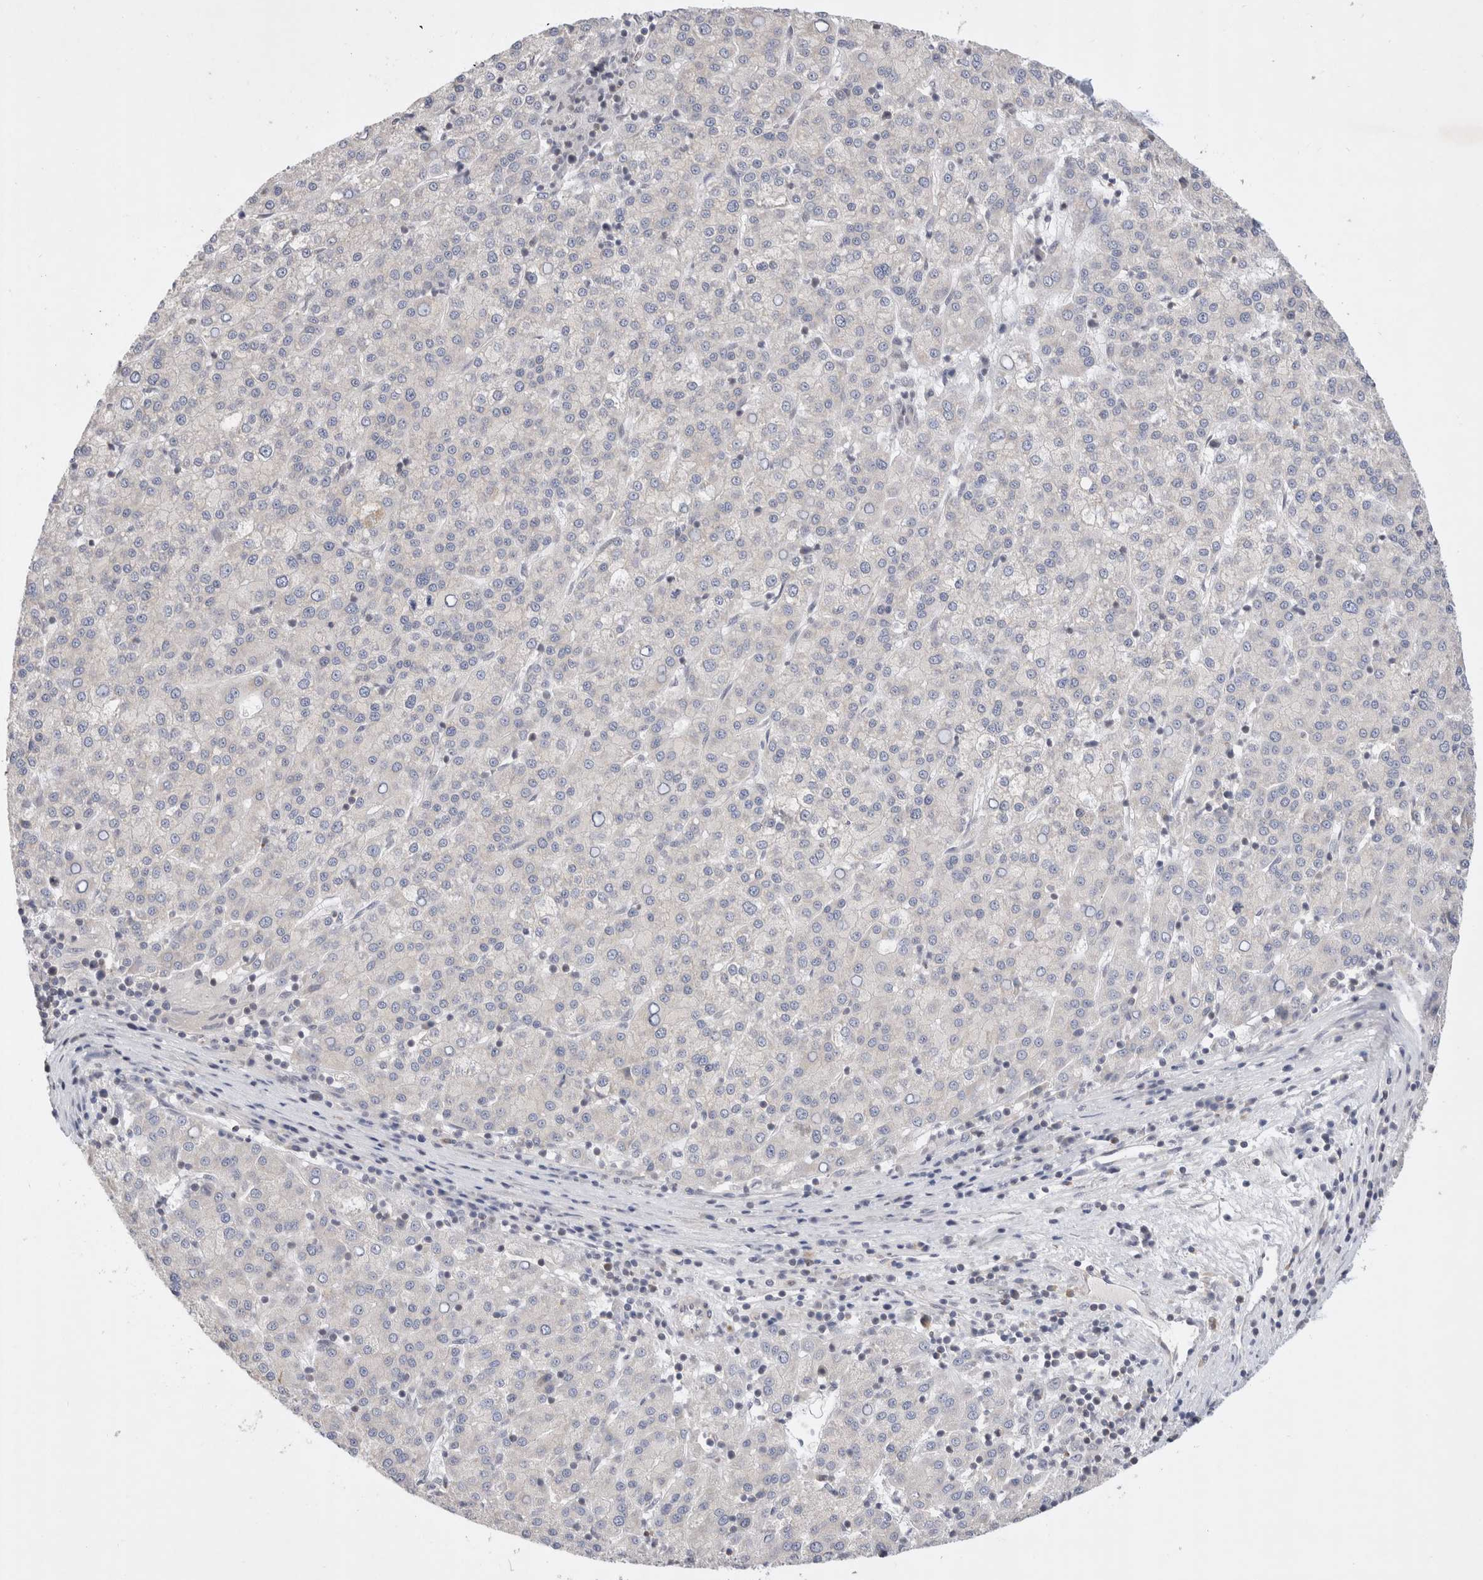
{"staining": {"intensity": "negative", "quantity": "none", "location": "none"}, "tissue": "liver cancer", "cell_type": "Tumor cells", "image_type": "cancer", "snomed": [{"axis": "morphology", "description": "Carcinoma, Hepatocellular, NOS"}, {"axis": "topography", "description": "Liver"}], "caption": "Image shows no significant protein positivity in tumor cells of liver cancer.", "gene": "GTF2I", "patient": {"sex": "female", "age": 58}}